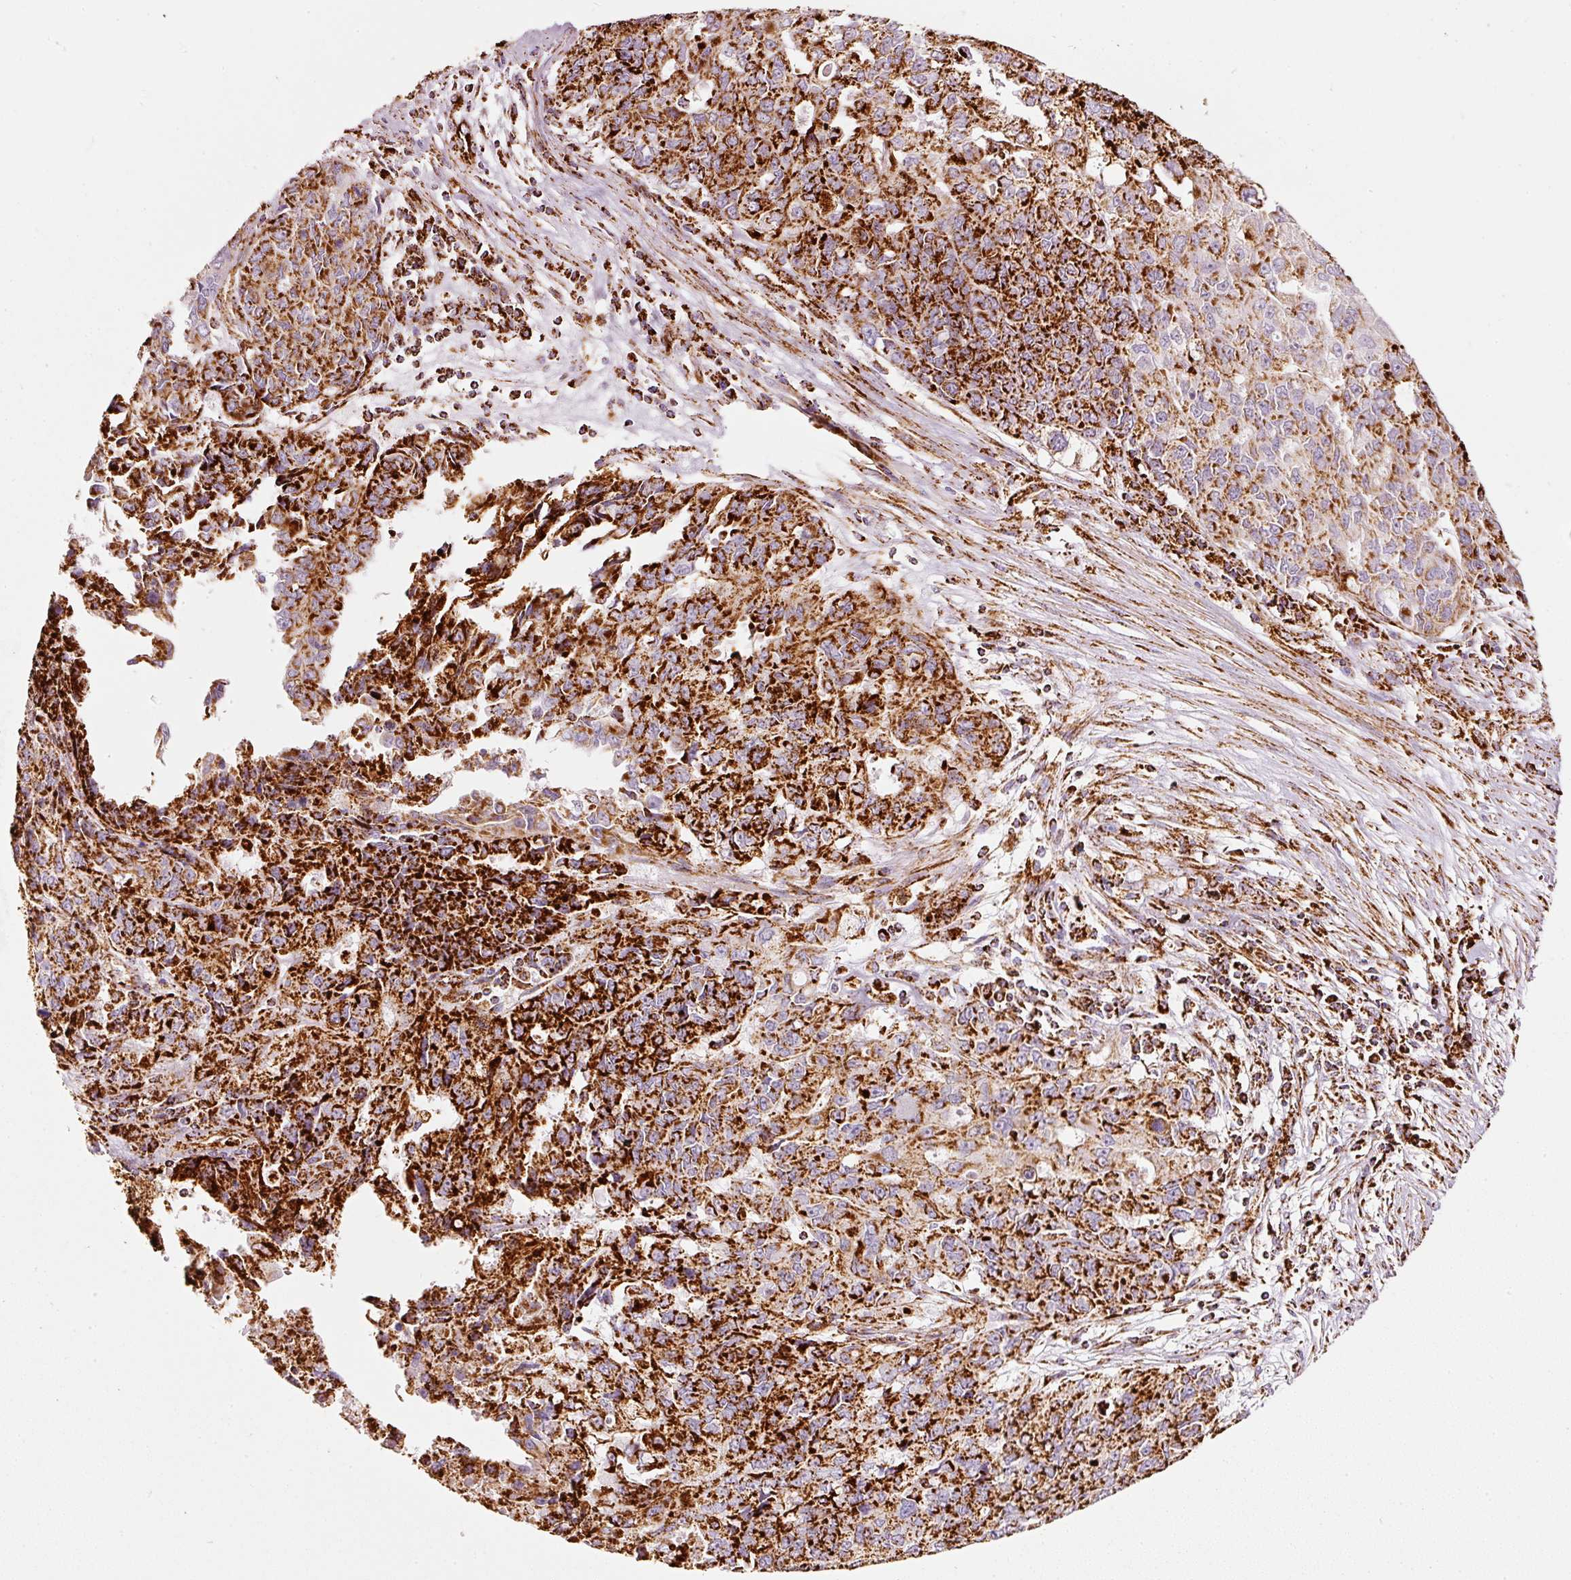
{"staining": {"intensity": "strong", "quantity": ">75%", "location": "cytoplasmic/membranous"}, "tissue": "endometrial cancer", "cell_type": "Tumor cells", "image_type": "cancer", "snomed": [{"axis": "morphology", "description": "Adenocarcinoma, NOS"}, {"axis": "topography", "description": "Uterus"}], "caption": "Strong cytoplasmic/membranous expression for a protein is appreciated in about >75% of tumor cells of endometrial cancer using immunohistochemistry (IHC).", "gene": "MT-CO2", "patient": {"sex": "female", "age": 79}}